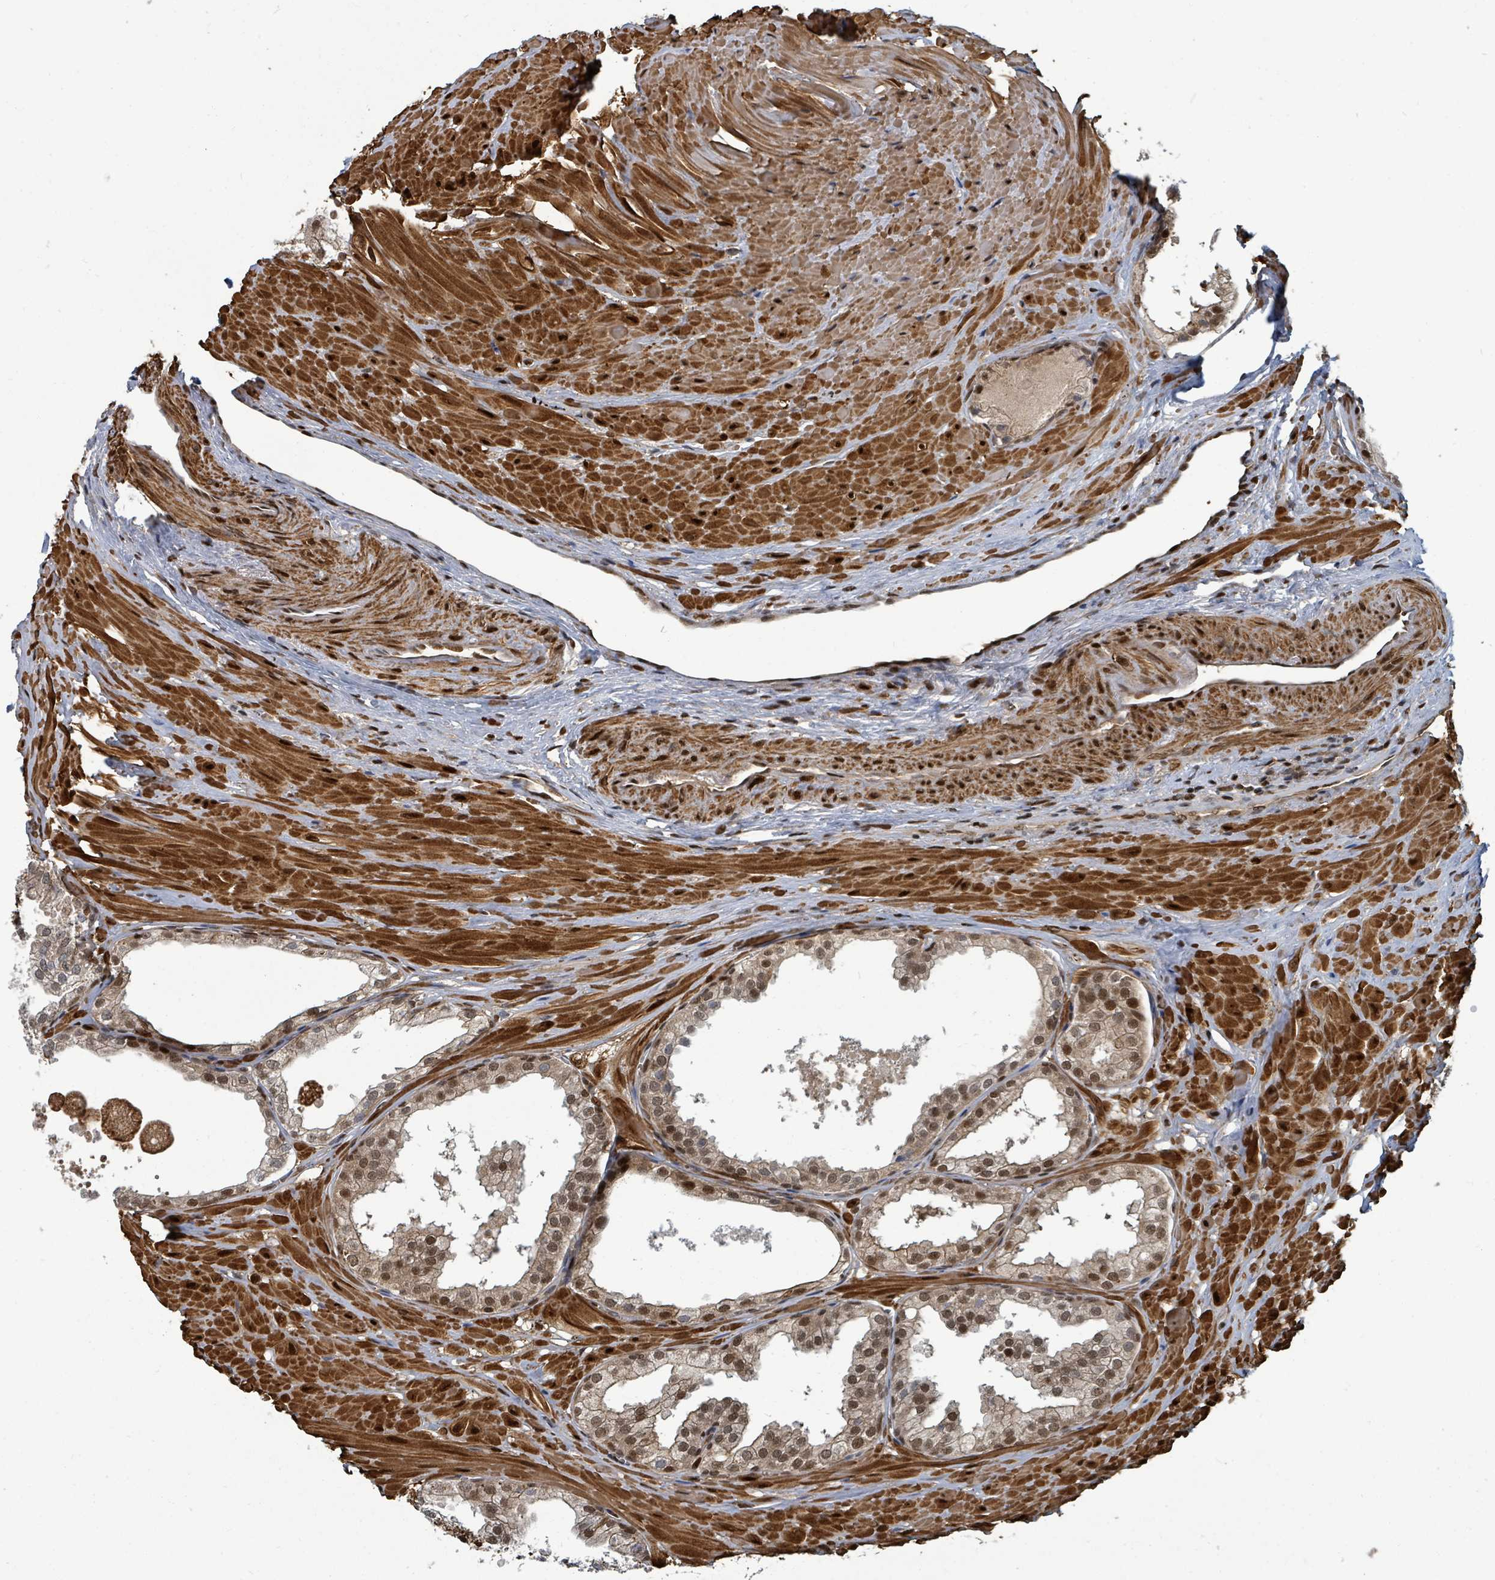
{"staining": {"intensity": "strong", "quantity": ">75%", "location": "nuclear"}, "tissue": "prostate", "cell_type": "Glandular cells", "image_type": "normal", "snomed": [{"axis": "morphology", "description": "Normal tissue, NOS"}, {"axis": "topography", "description": "Prostate"}, {"axis": "topography", "description": "Peripheral nerve tissue"}], "caption": "About >75% of glandular cells in unremarkable prostate reveal strong nuclear protein expression as visualized by brown immunohistochemical staining.", "gene": "TRDMT1", "patient": {"sex": "male", "age": 55}}